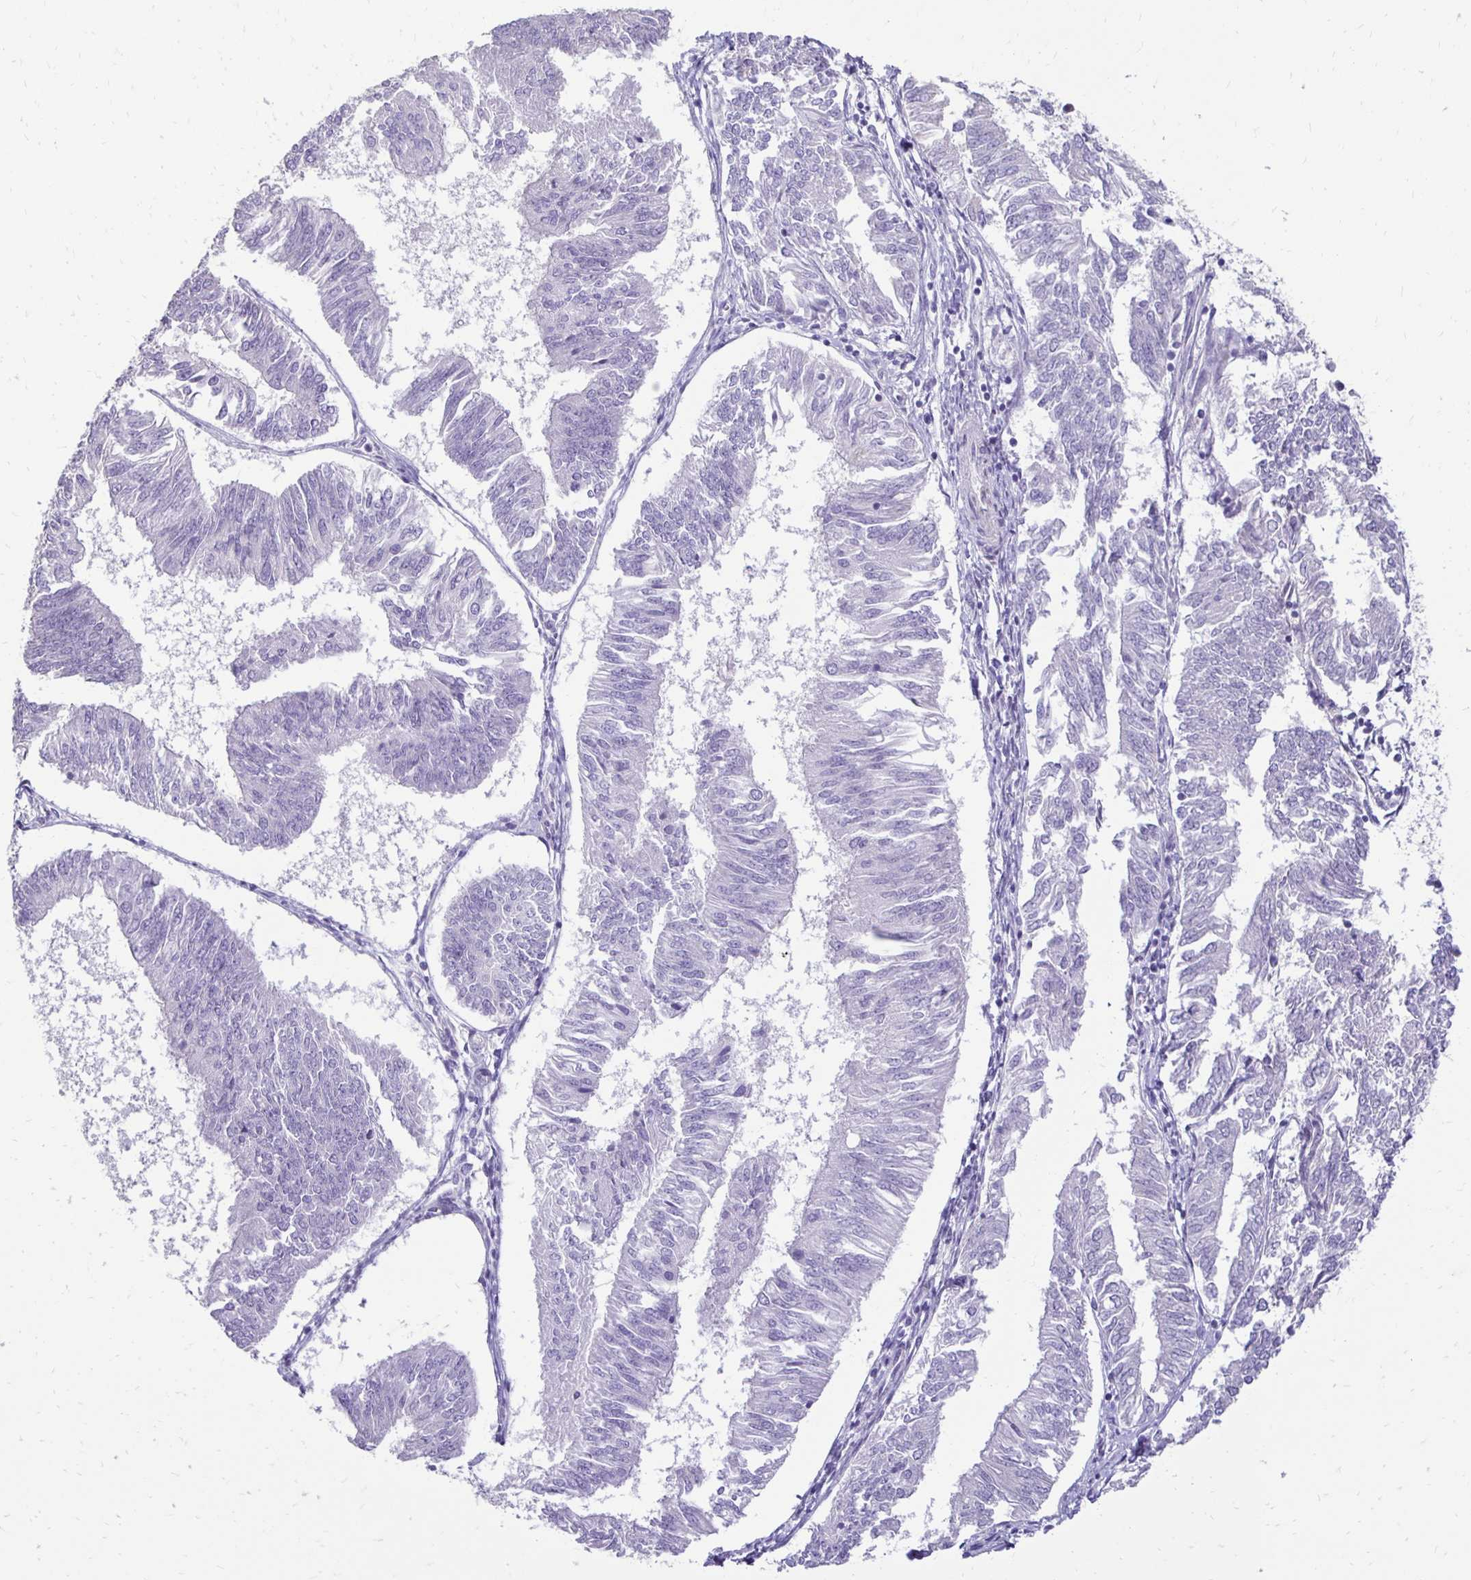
{"staining": {"intensity": "negative", "quantity": "none", "location": "none"}, "tissue": "endometrial cancer", "cell_type": "Tumor cells", "image_type": "cancer", "snomed": [{"axis": "morphology", "description": "Adenocarcinoma, NOS"}, {"axis": "topography", "description": "Endometrium"}], "caption": "An image of endometrial cancer stained for a protein exhibits no brown staining in tumor cells.", "gene": "GAS2", "patient": {"sex": "female", "age": 58}}